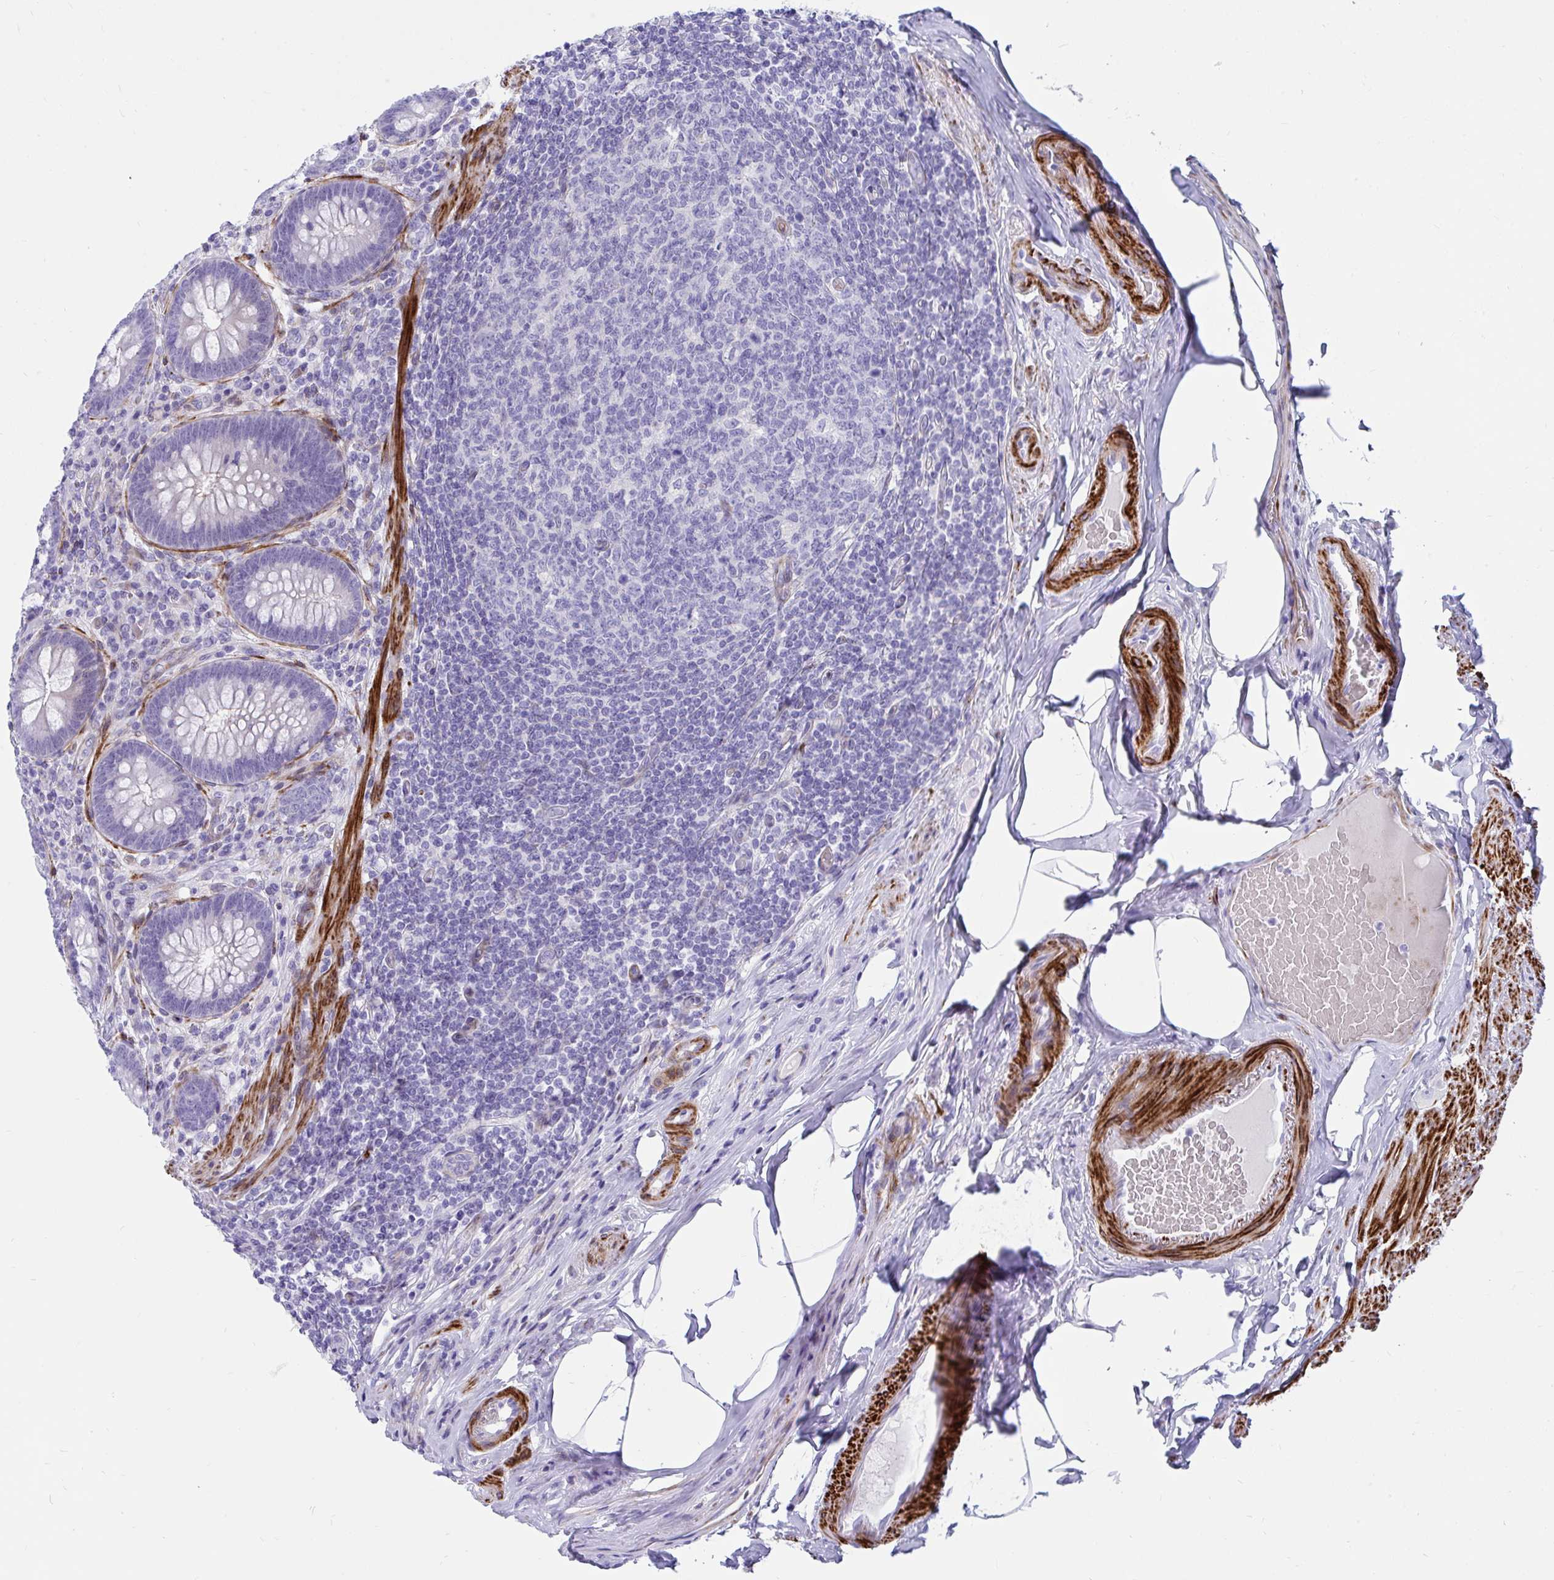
{"staining": {"intensity": "negative", "quantity": "none", "location": "none"}, "tissue": "appendix", "cell_type": "Glandular cells", "image_type": "normal", "snomed": [{"axis": "morphology", "description": "Normal tissue, NOS"}, {"axis": "topography", "description": "Appendix"}], "caption": "High power microscopy image of an immunohistochemistry (IHC) micrograph of normal appendix, revealing no significant expression in glandular cells. The staining was performed using DAB (3,3'-diaminobenzidine) to visualize the protein expression in brown, while the nuclei were stained in blue with hematoxylin (Magnification: 20x).", "gene": "GRXCR2", "patient": {"sex": "male", "age": 71}}